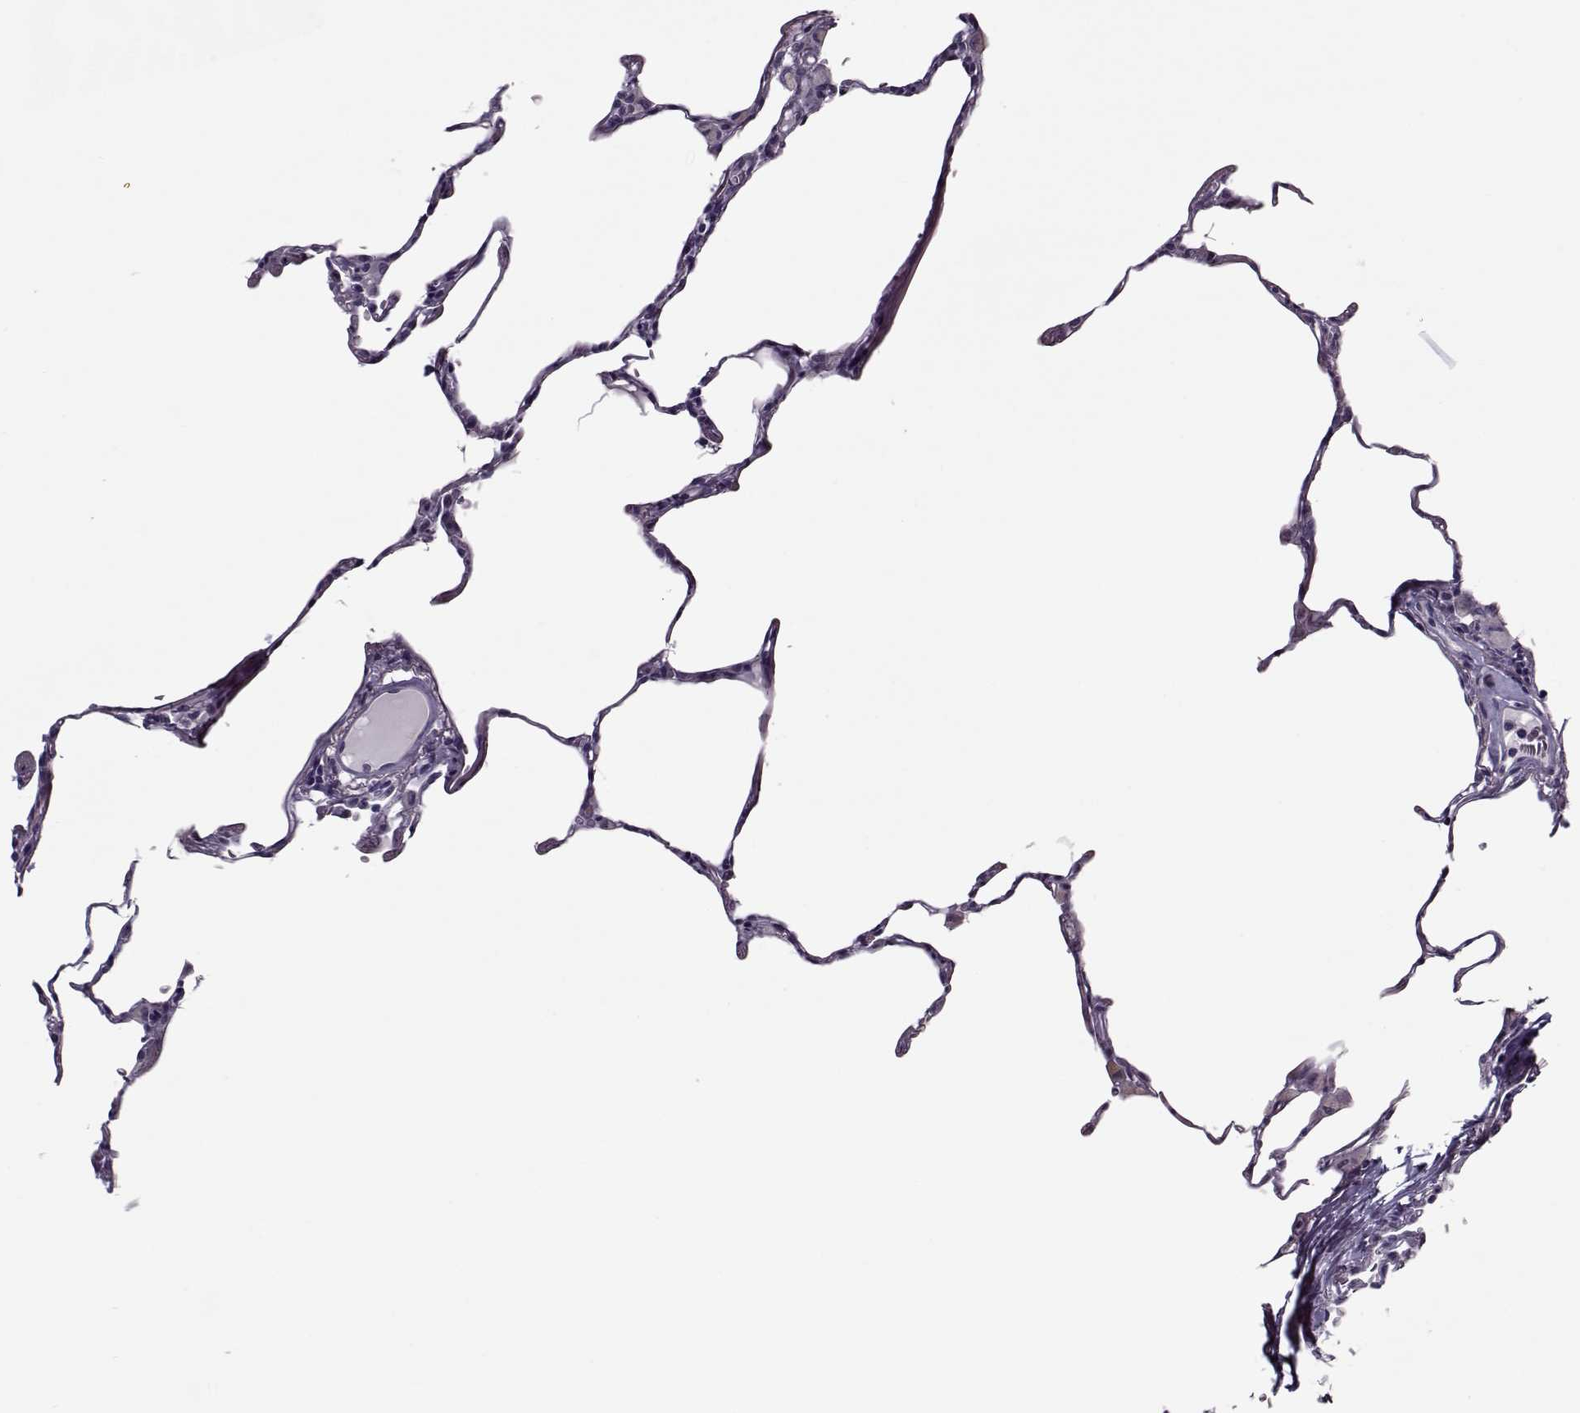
{"staining": {"intensity": "negative", "quantity": "none", "location": "none"}, "tissue": "lung", "cell_type": "Alveolar cells", "image_type": "normal", "snomed": [{"axis": "morphology", "description": "Normal tissue, NOS"}, {"axis": "topography", "description": "Lung"}], "caption": "IHC photomicrograph of benign lung: human lung stained with DAB (3,3'-diaminobenzidine) demonstrates no significant protein staining in alveolar cells.", "gene": "CIBAR1", "patient": {"sex": "female", "age": 57}}